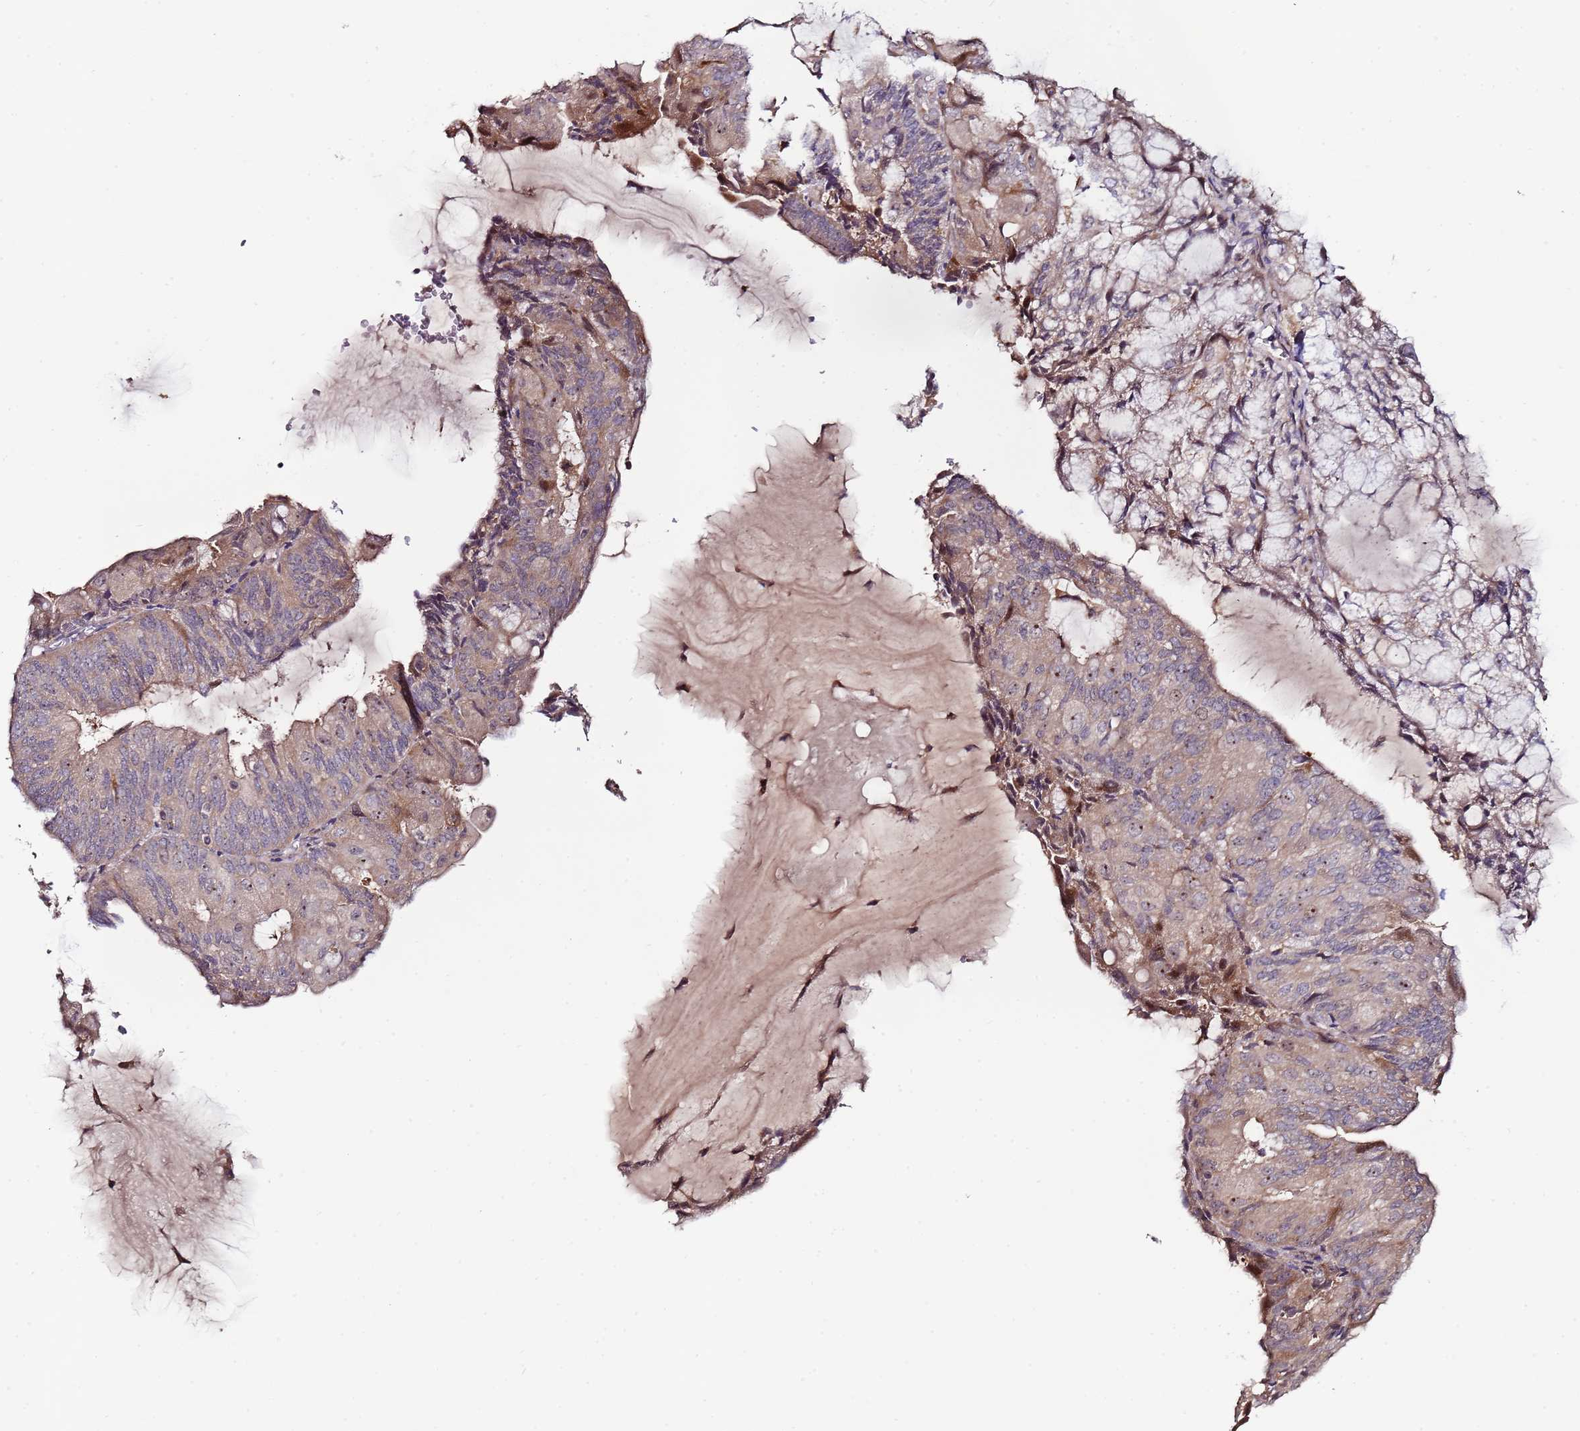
{"staining": {"intensity": "weak", "quantity": "<25%", "location": "cytoplasmic/membranous"}, "tissue": "endometrial cancer", "cell_type": "Tumor cells", "image_type": "cancer", "snomed": [{"axis": "morphology", "description": "Adenocarcinoma, NOS"}, {"axis": "topography", "description": "Endometrium"}], "caption": "This histopathology image is of adenocarcinoma (endometrial) stained with IHC to label a protein in brown with the nuclei are counter-stained blue. There is no staining in tumor cells.", "gene": "KRI1", "patient": {"sex": "female", "age": 81}}